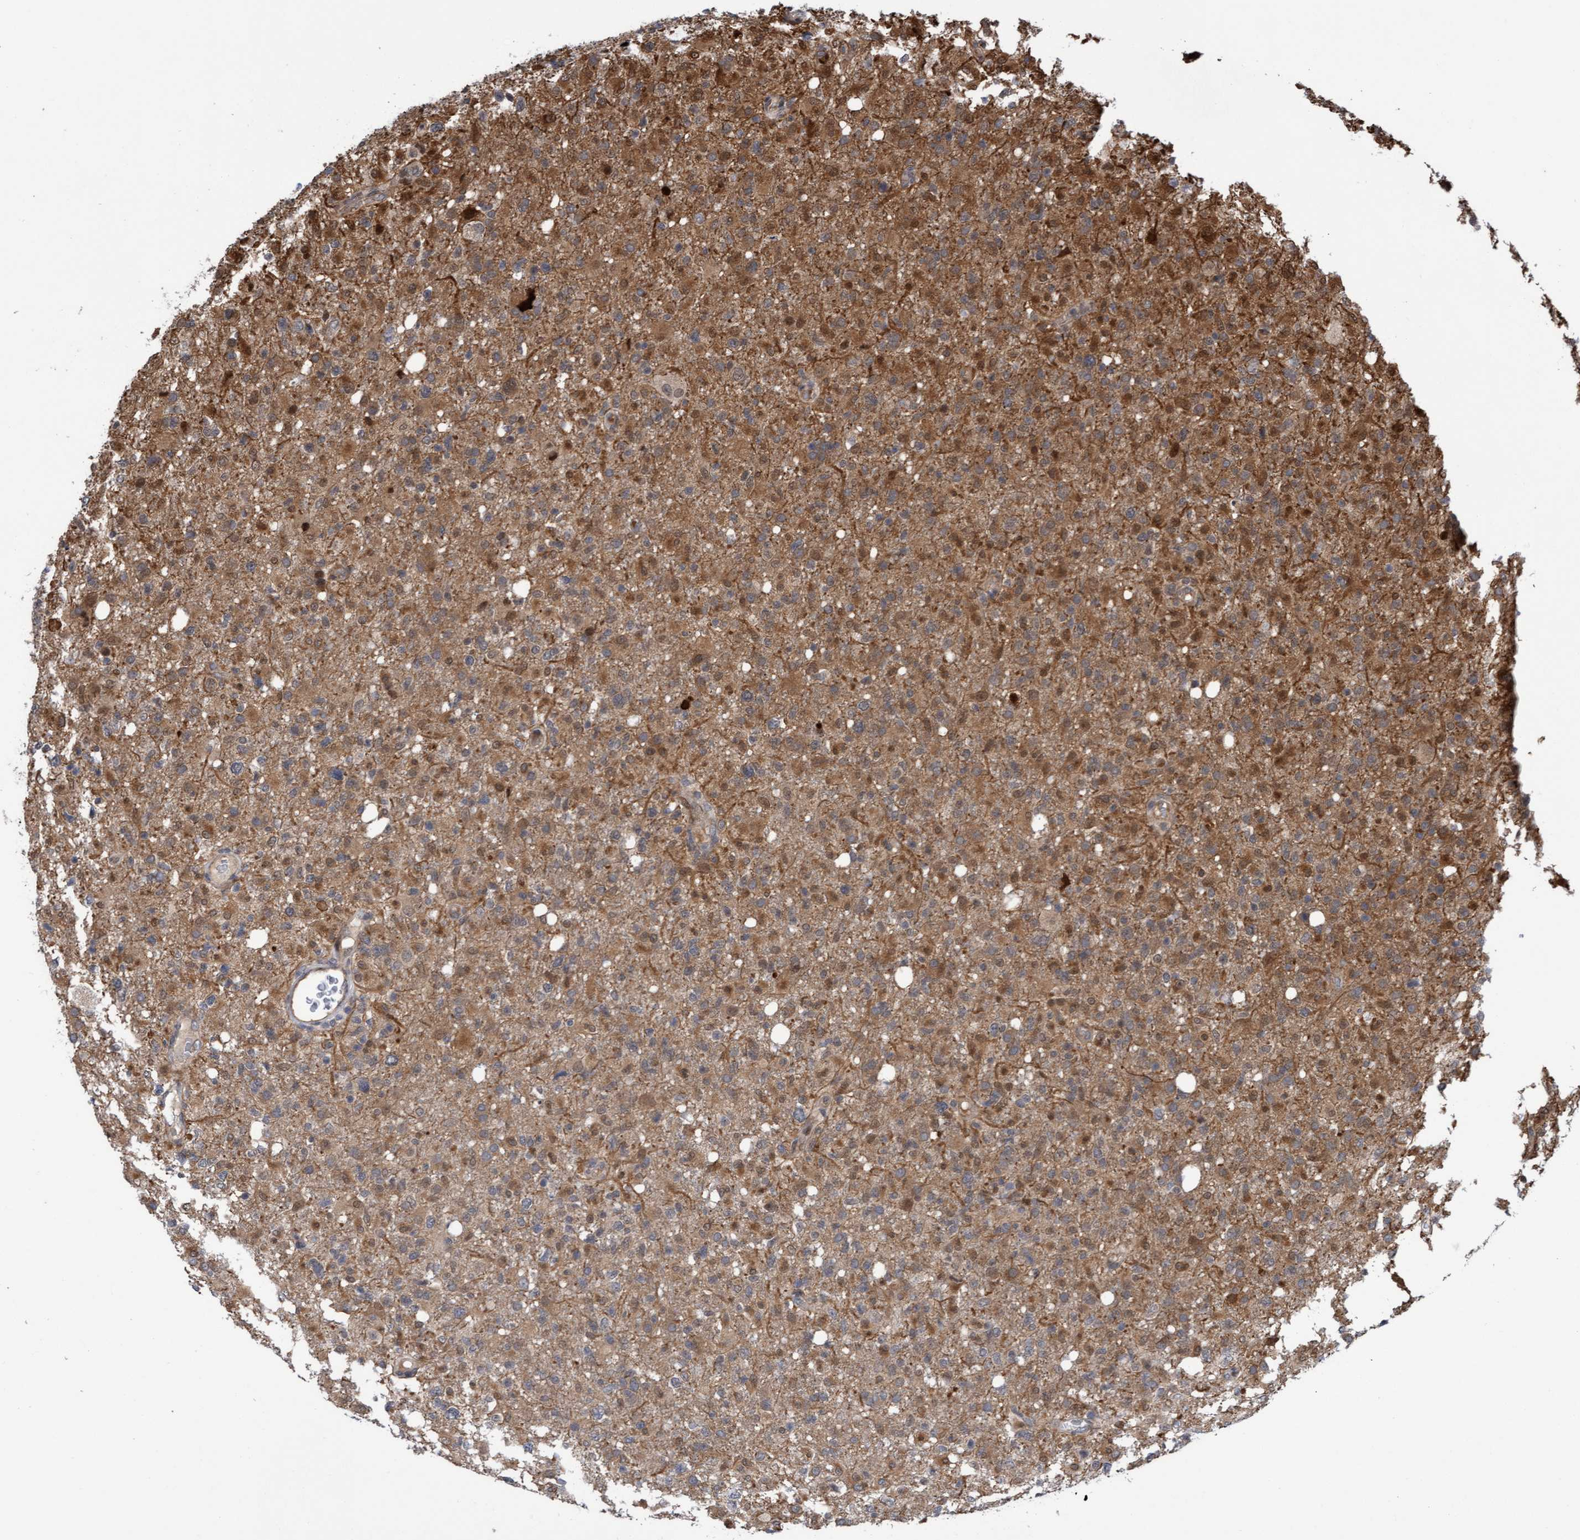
{"staining": {"intensity": "moderate", "quantity": ">75%", "location": "cytoplasmic/membranous,nuclear"}, "tissue": "glioma", "cell_type": "Tumor cells", "image_type": "cancer", "snomed": [{"axis": "morphology", "description": "Glioma, malignant, High grade"}, {"axis": "topography", "description": "Brain"}], "caption": "The micrograph displays immunohistochemical staining of malignant high-grade glioma. There is moderate cytoplasmic/membranous and nuclear staining is seen in approximately >75% of tumor cells.", "gene": "ITFG1", "patient": {"sex": "female", "age": 57}}